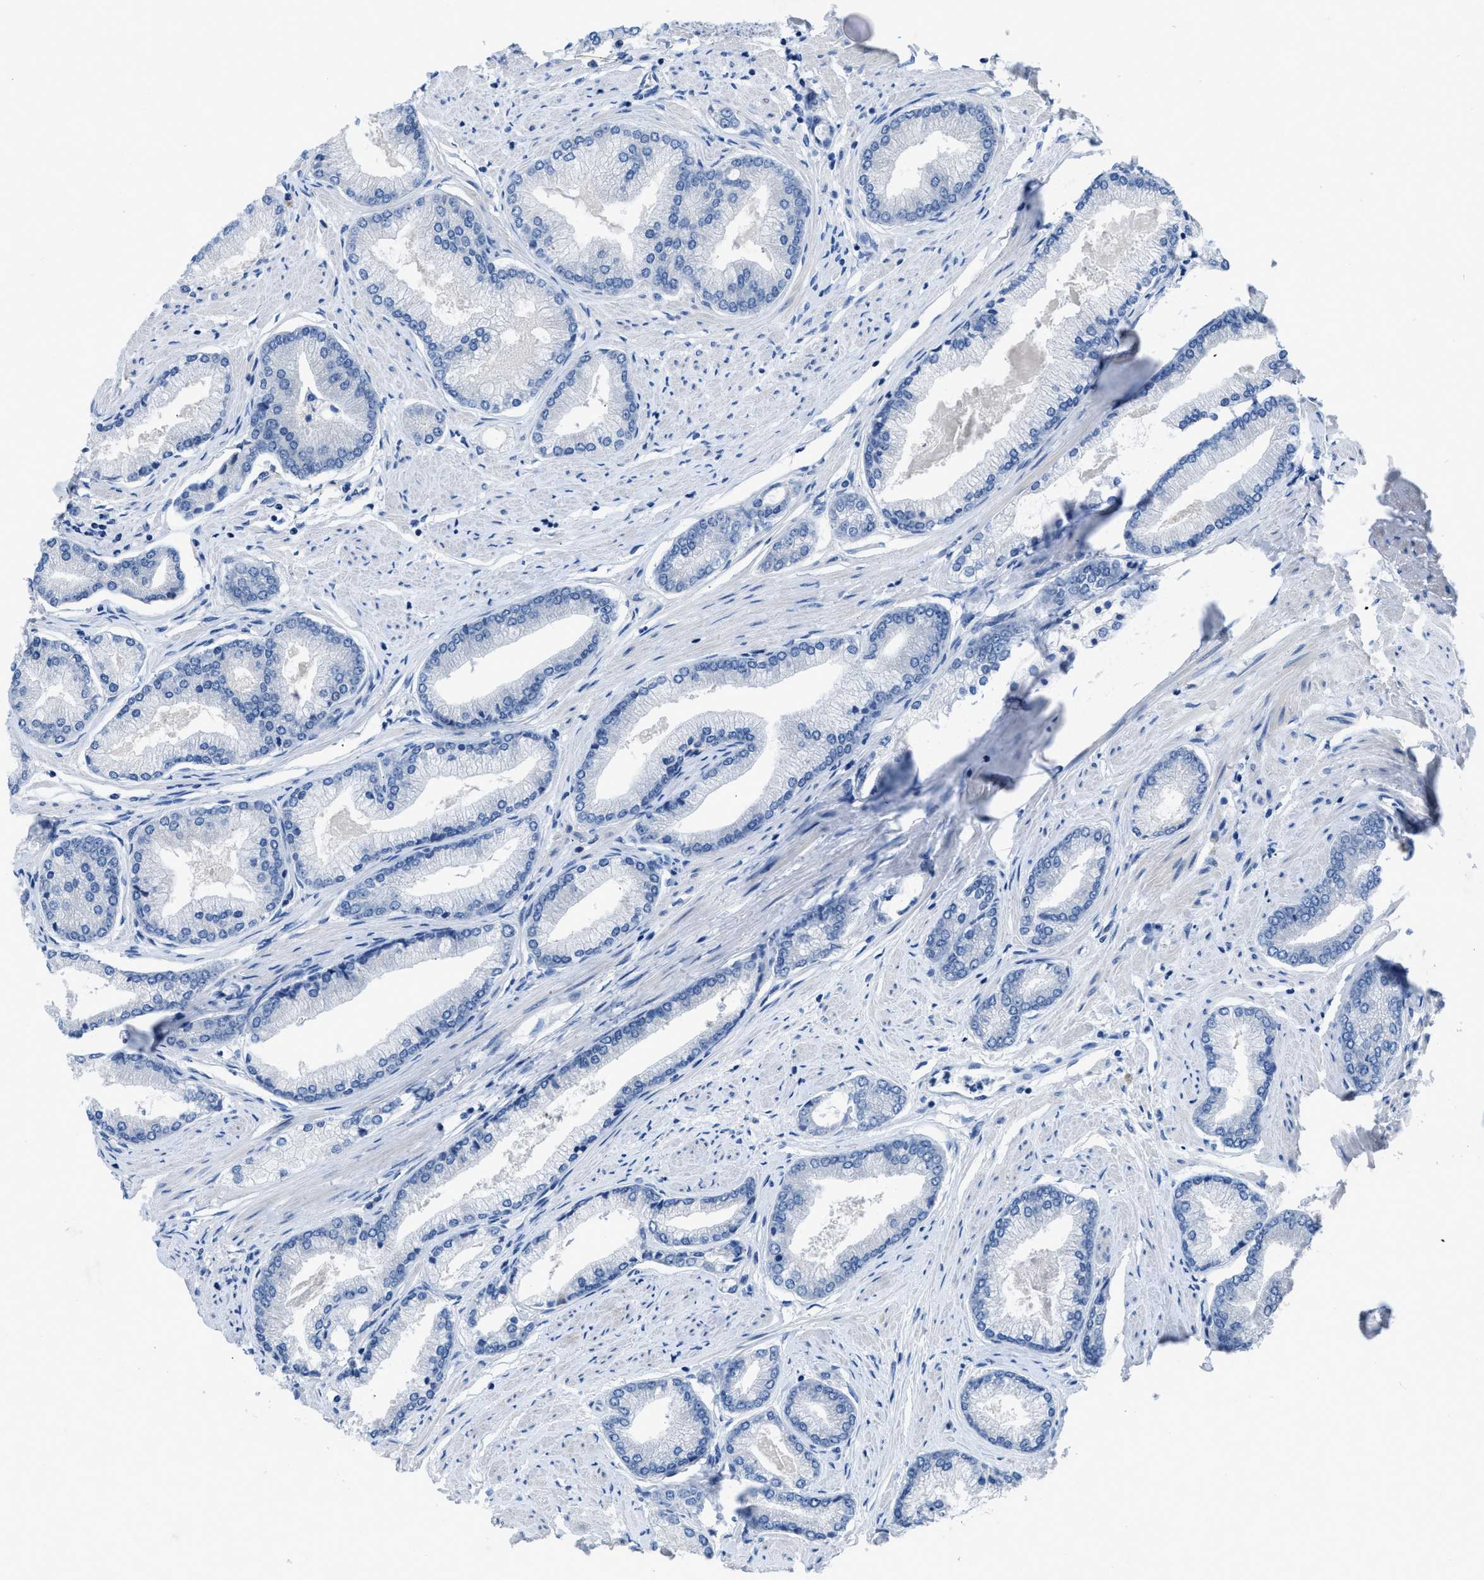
{"staining": {"intensity": "negative", "quantity": "none", "location": "none"}, "tissue": "prostate cancer", "cell_type": "Tumor cells", "image_type": "cancer", "snomed": [{"axis": "morphology", "description": "Adenocarcinoma, High grade"}, {"axis": "topography", "description": "Prostate"}], "caption": "IHC histopathology image of neoplastic tissue: human prostate cancer stained with DAB (3,3'-diaminobenzidine) shows no significant protein staining in tumor cells.", "gene": "IL17RE", "patient": {"sex": "male", "age": 61}}